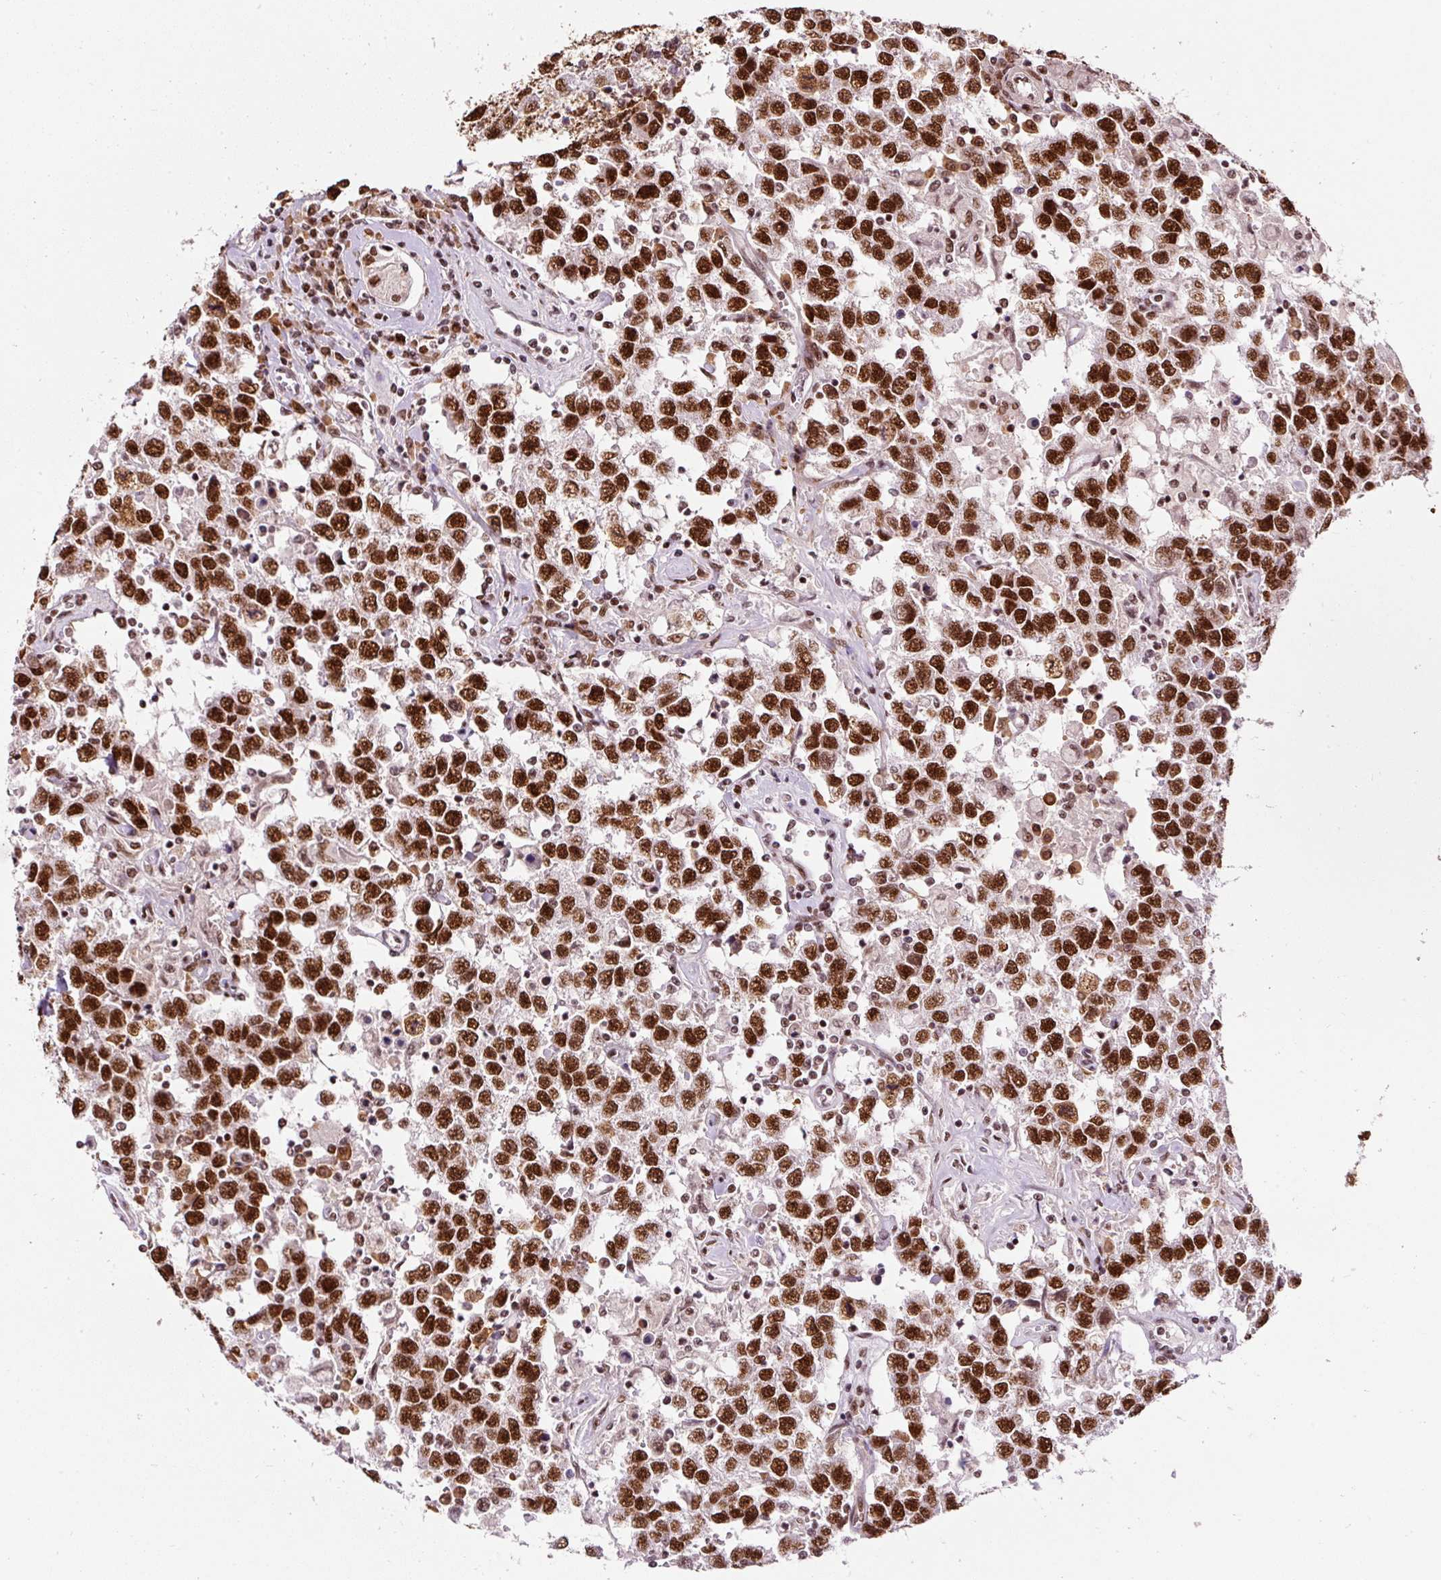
{"staining": {"intensity": "strong", "quantity": ">75%", "location": "nuclear"}, "tissue": "testis cancer", "cell_type": "Tumor cells", "image_type": "cancer", "snomed": [{"axis": "morphology", "description": "Seminoma, NOS"}, {"axis": "topography", "description": "Testis"}], "caption": "Human testis cancer (seminoma) stained with a brown dye reveals strong nuclear positive expression in about >75% of tumor cells.", "gene": "HNRNPC", "patient": {"sex": "male", "age": 41}}